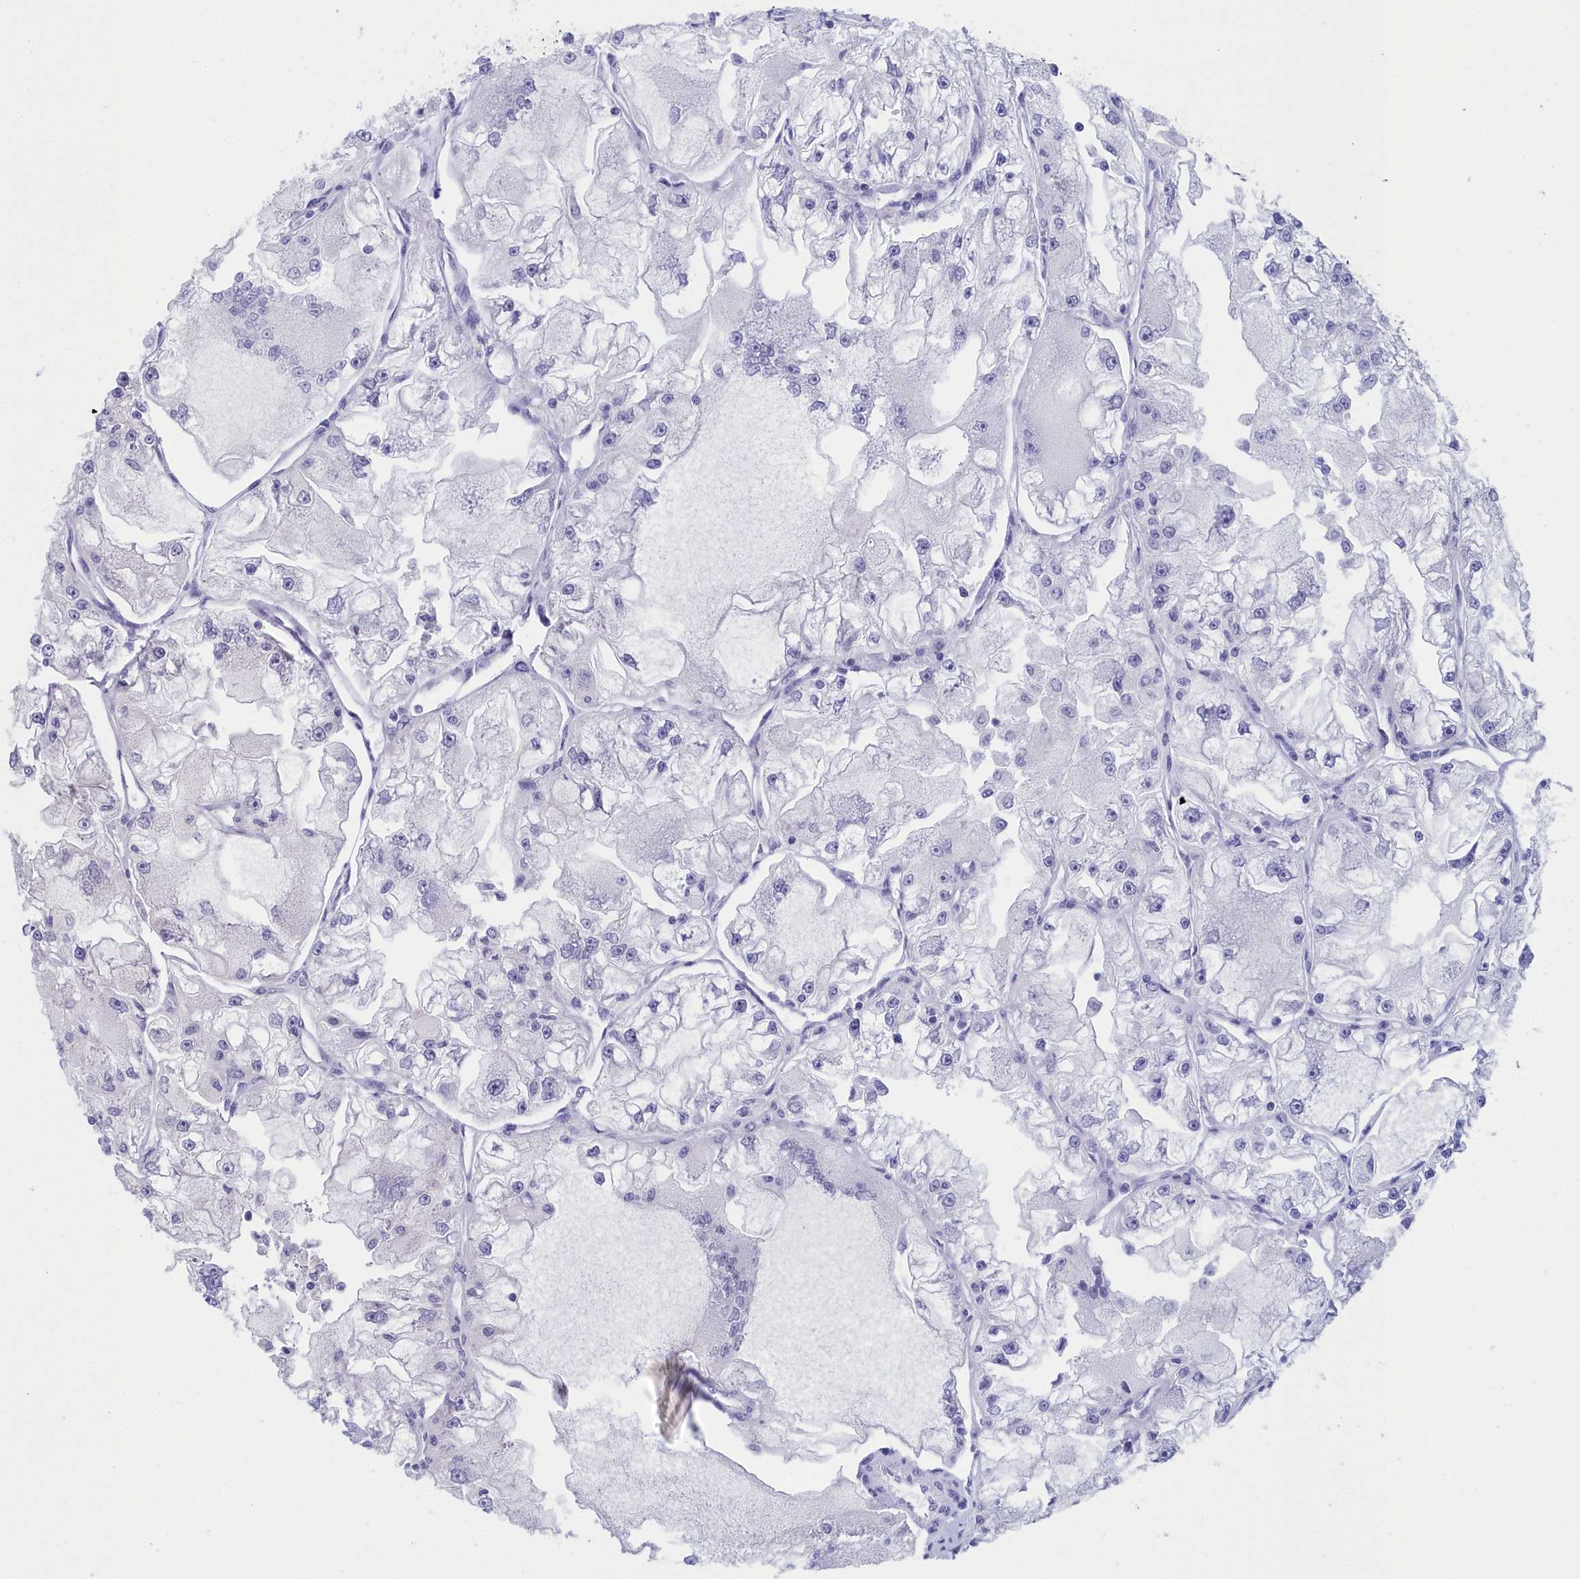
{"staining": {"intensity": "negative", "quantity": "none", "location": "none"}, "tissue": "renal cancer", "cell_type": "Tumor cells", "image_type": "cancer", "snomed": [{"axis": "morphology", "description": "Adenocarcinoma, NOS"}, {"axis": "topography", "description": "Kidney"}], "caption": "Protein analysis of adenocarcinoma (renal) demonstrates no significant positivity in tumor cells.", "gene": "CCDC97", "patient": {"sex": "female", "age": 72}}